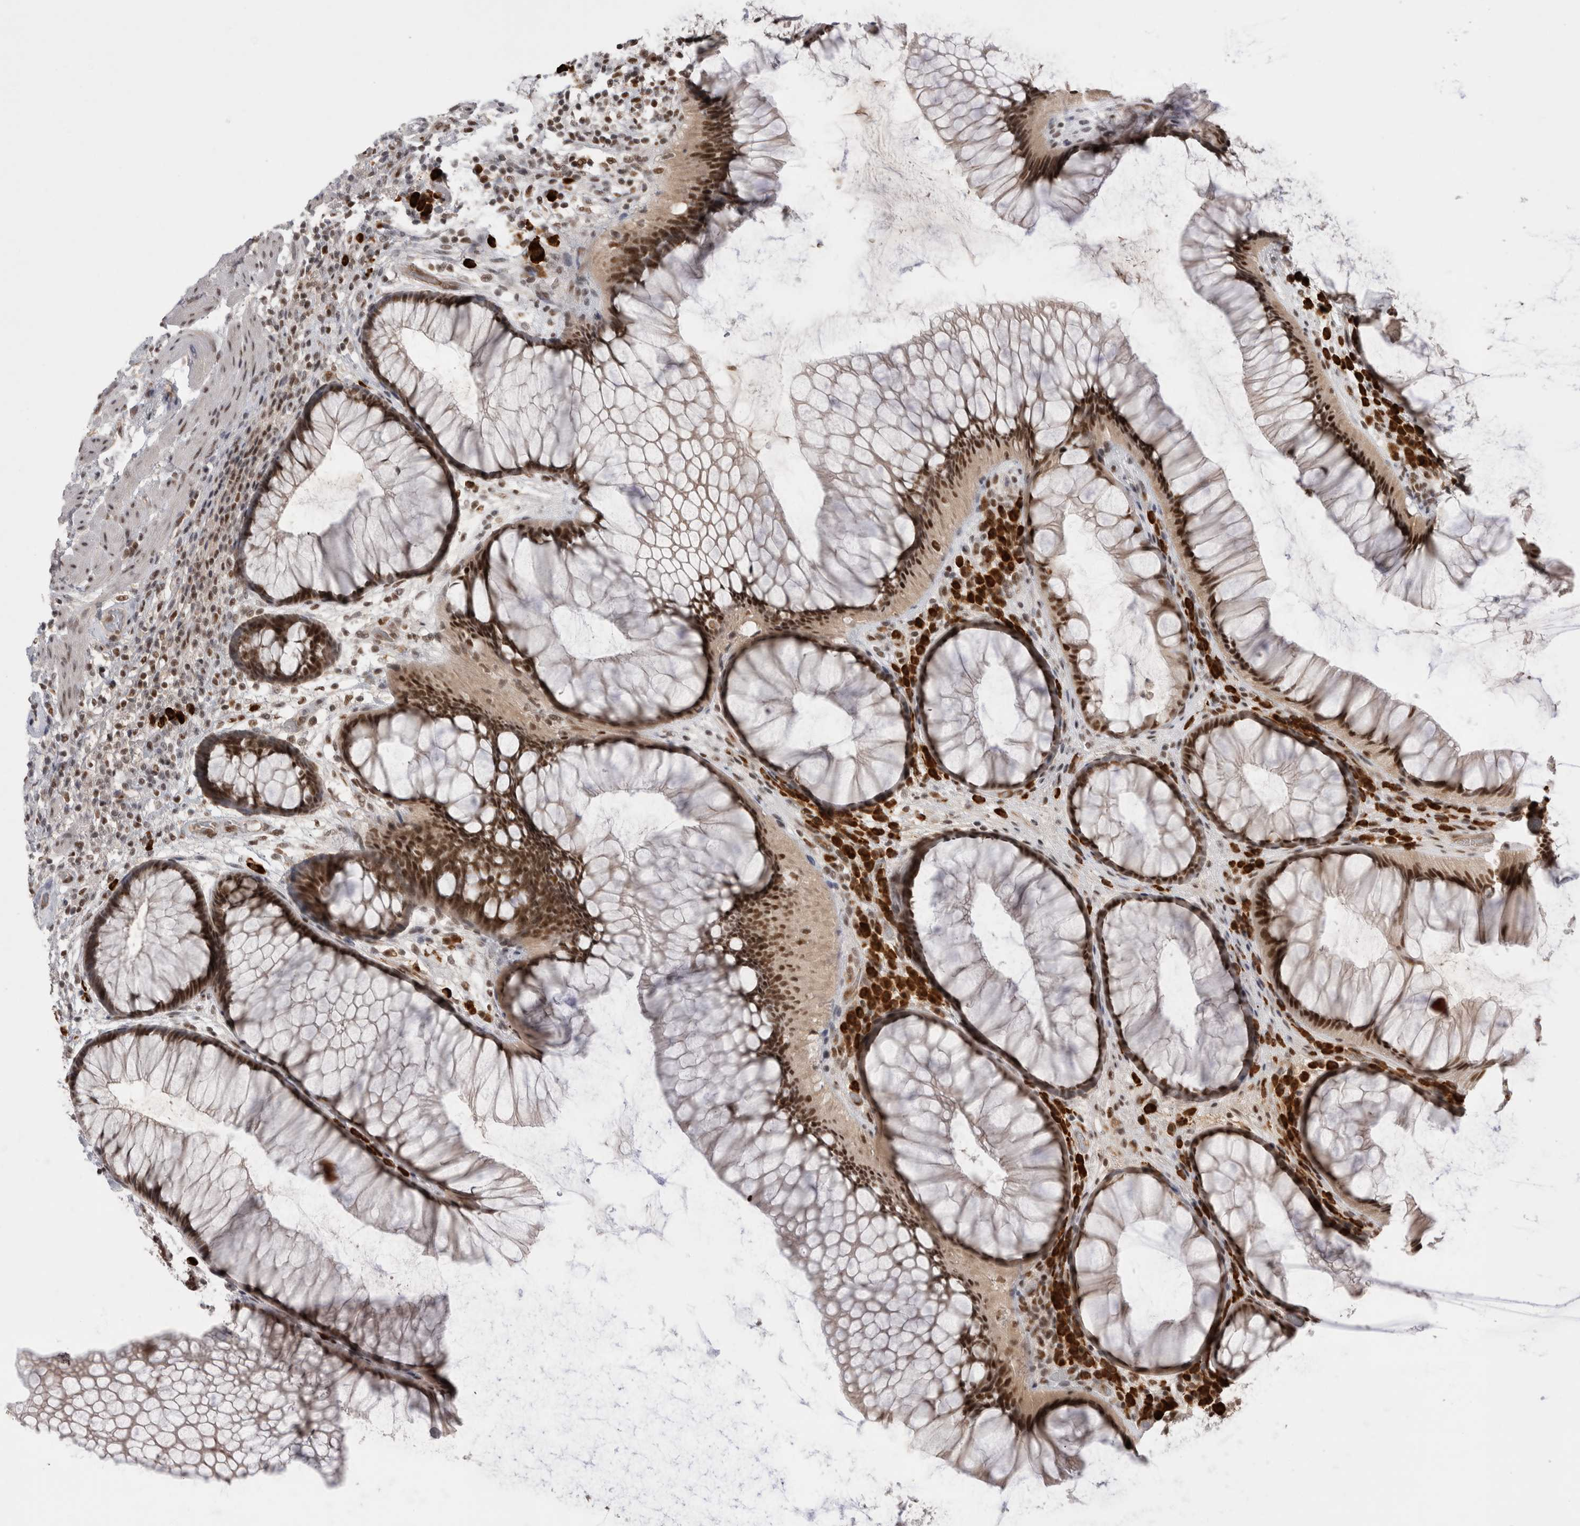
{"staining": {"intensity": "moderate", "quantity": ">75%", "location": "nuclear"}, "tissue": "rectum", "cell_type": "Glandular cells", "image_type": "normal", "snomed": [{"axis": "morphology", "description": "Normal tissue, NOS"}, {"axis": "topography", "description": "Rectum"}], "caption": "An immunohistochemistry photomicrograph of unremarkable tissue is shown. Protein staining in brown shows moderate nuclear positivity in rectum within glandular cells.", "gene": "ZNF24", "patient": {"sex": "male", "age": 51}}